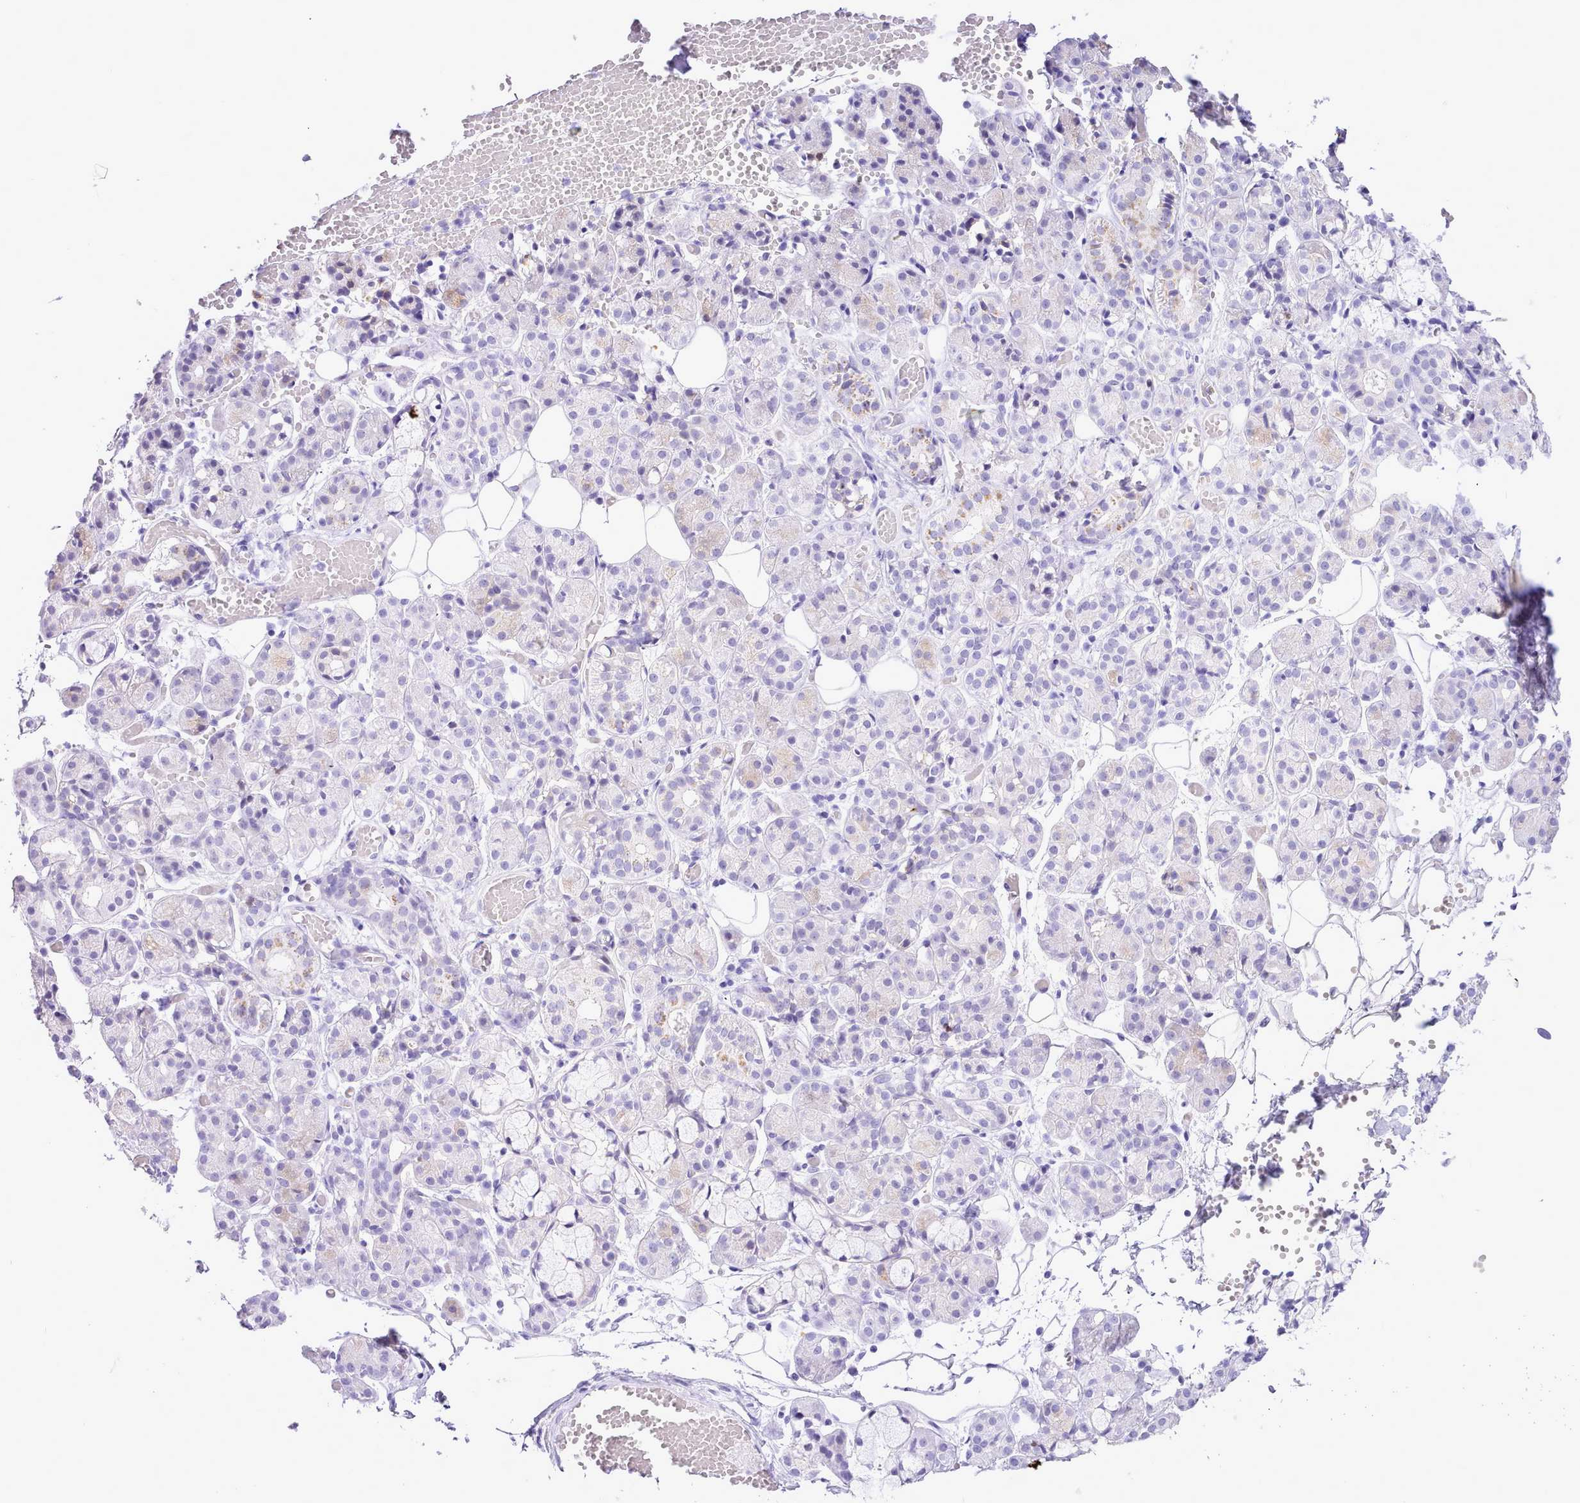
{"staining": {"intensity": "negative", "quantity": "none", "location": "none"}, "tissue": "salivary gland", "cell_type": "Glandular cells", "image_type": "normal", "snomed": [{"axis": "morphology", "description": "Normal tissue, NOS"}, {"axis": "topography", "description": "Salivary gland"}], "caption": "The immunohistochemistry image has no significant positivity in glandular cells of salivary gland.", "gene": "LRRC37A2", "patient": {"sex": "male", "age": 63}}